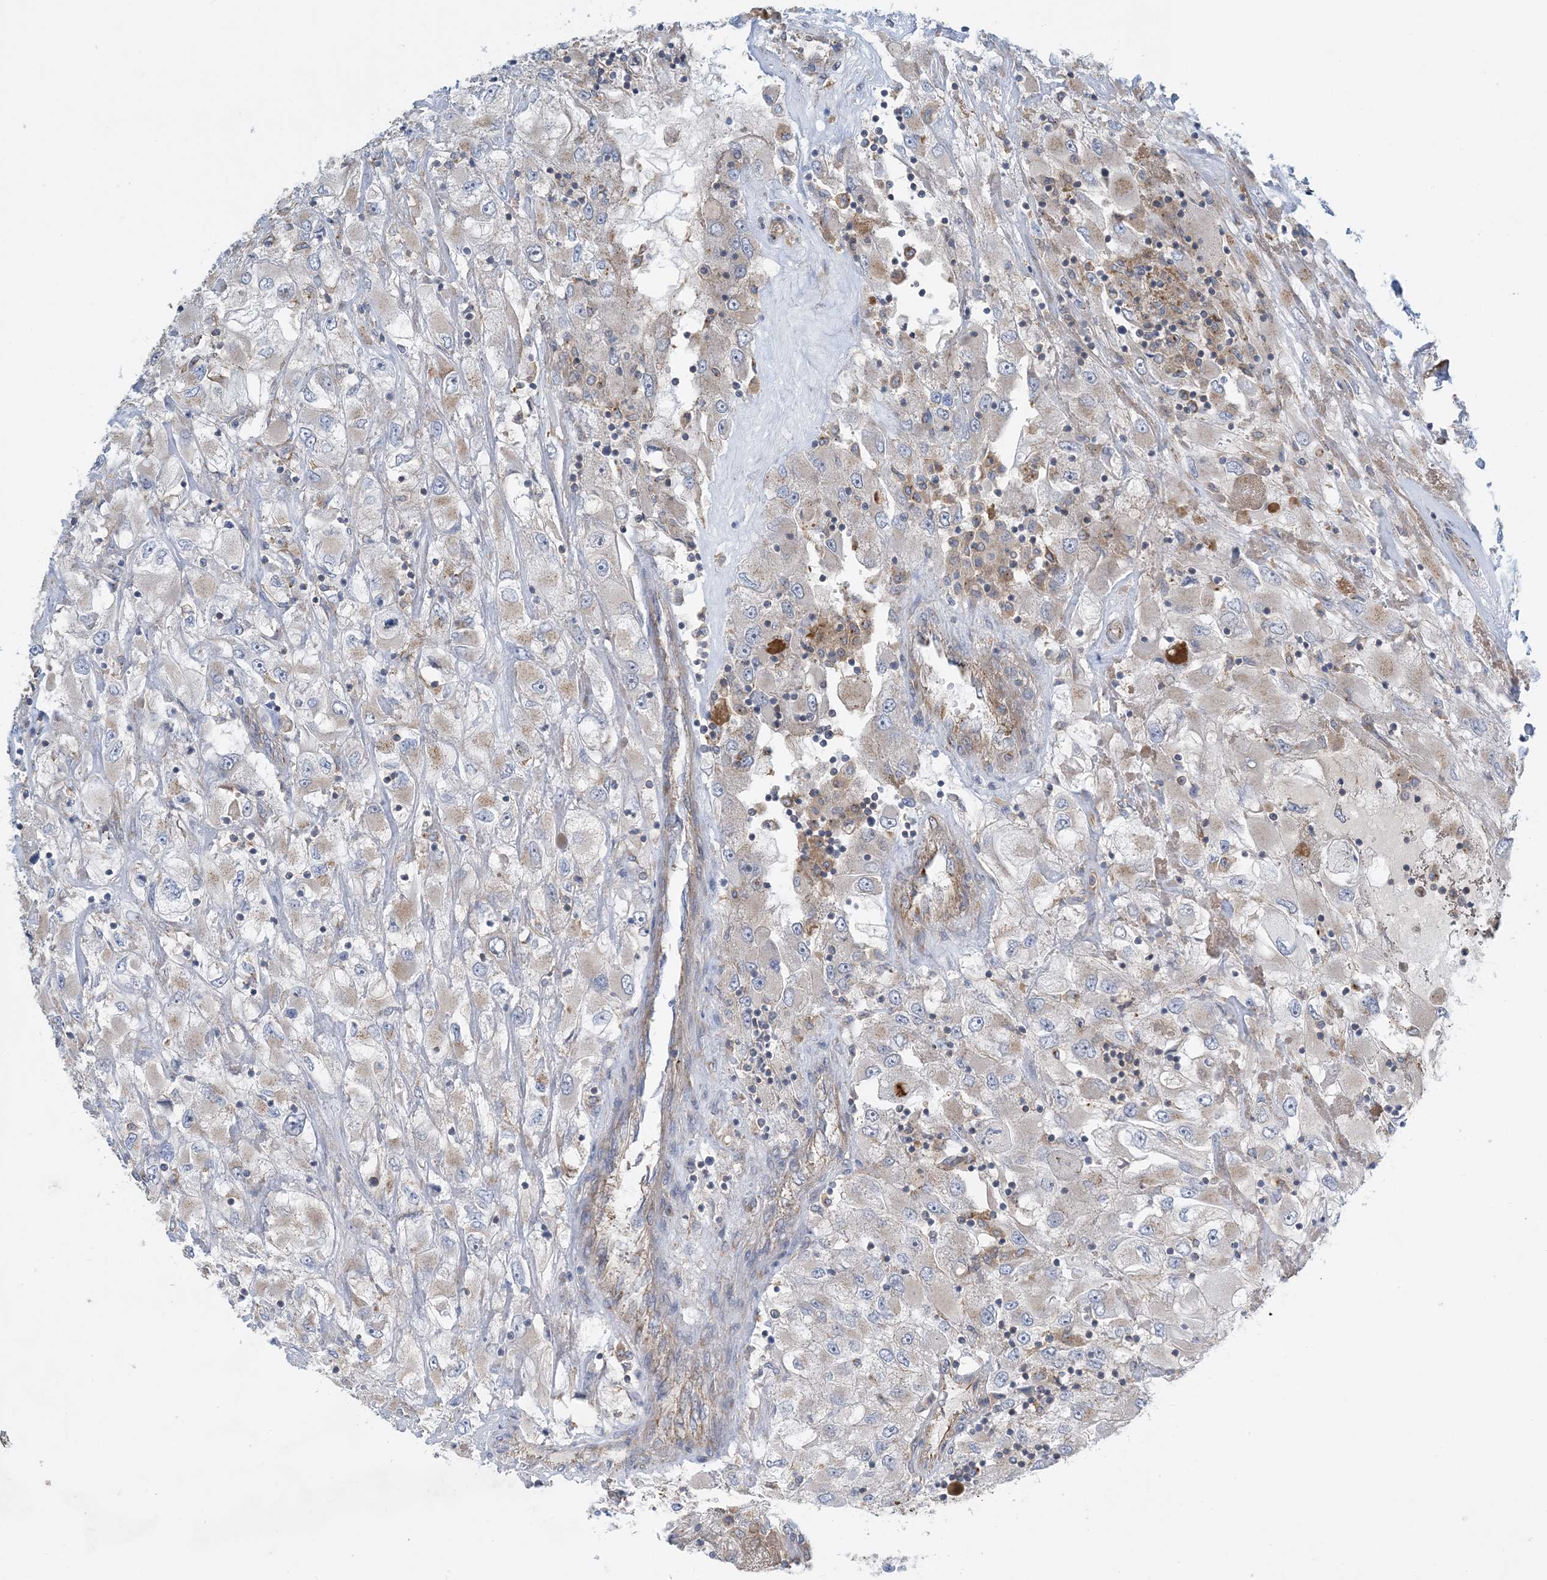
{"staining": {"intensity": "weak", "quantity": "<25%", "location": "cytoplasmic/membranous"}, "tissue": "renal cancer", "cell_type": "Tumor cells", "image_type": "cancer", "snomed": [{"axis": "morphology", "description": "Adenocarcinoma, NOS"}, {"axis": "topography", "description": "Kidney"}], "caption": "DAB immunohistochemical staining of adenocarcinoma (renal) displays no significant positivity in tumor cells.", "gene": "SIDT1", "patient": {"sex": "female", "age": 52}}